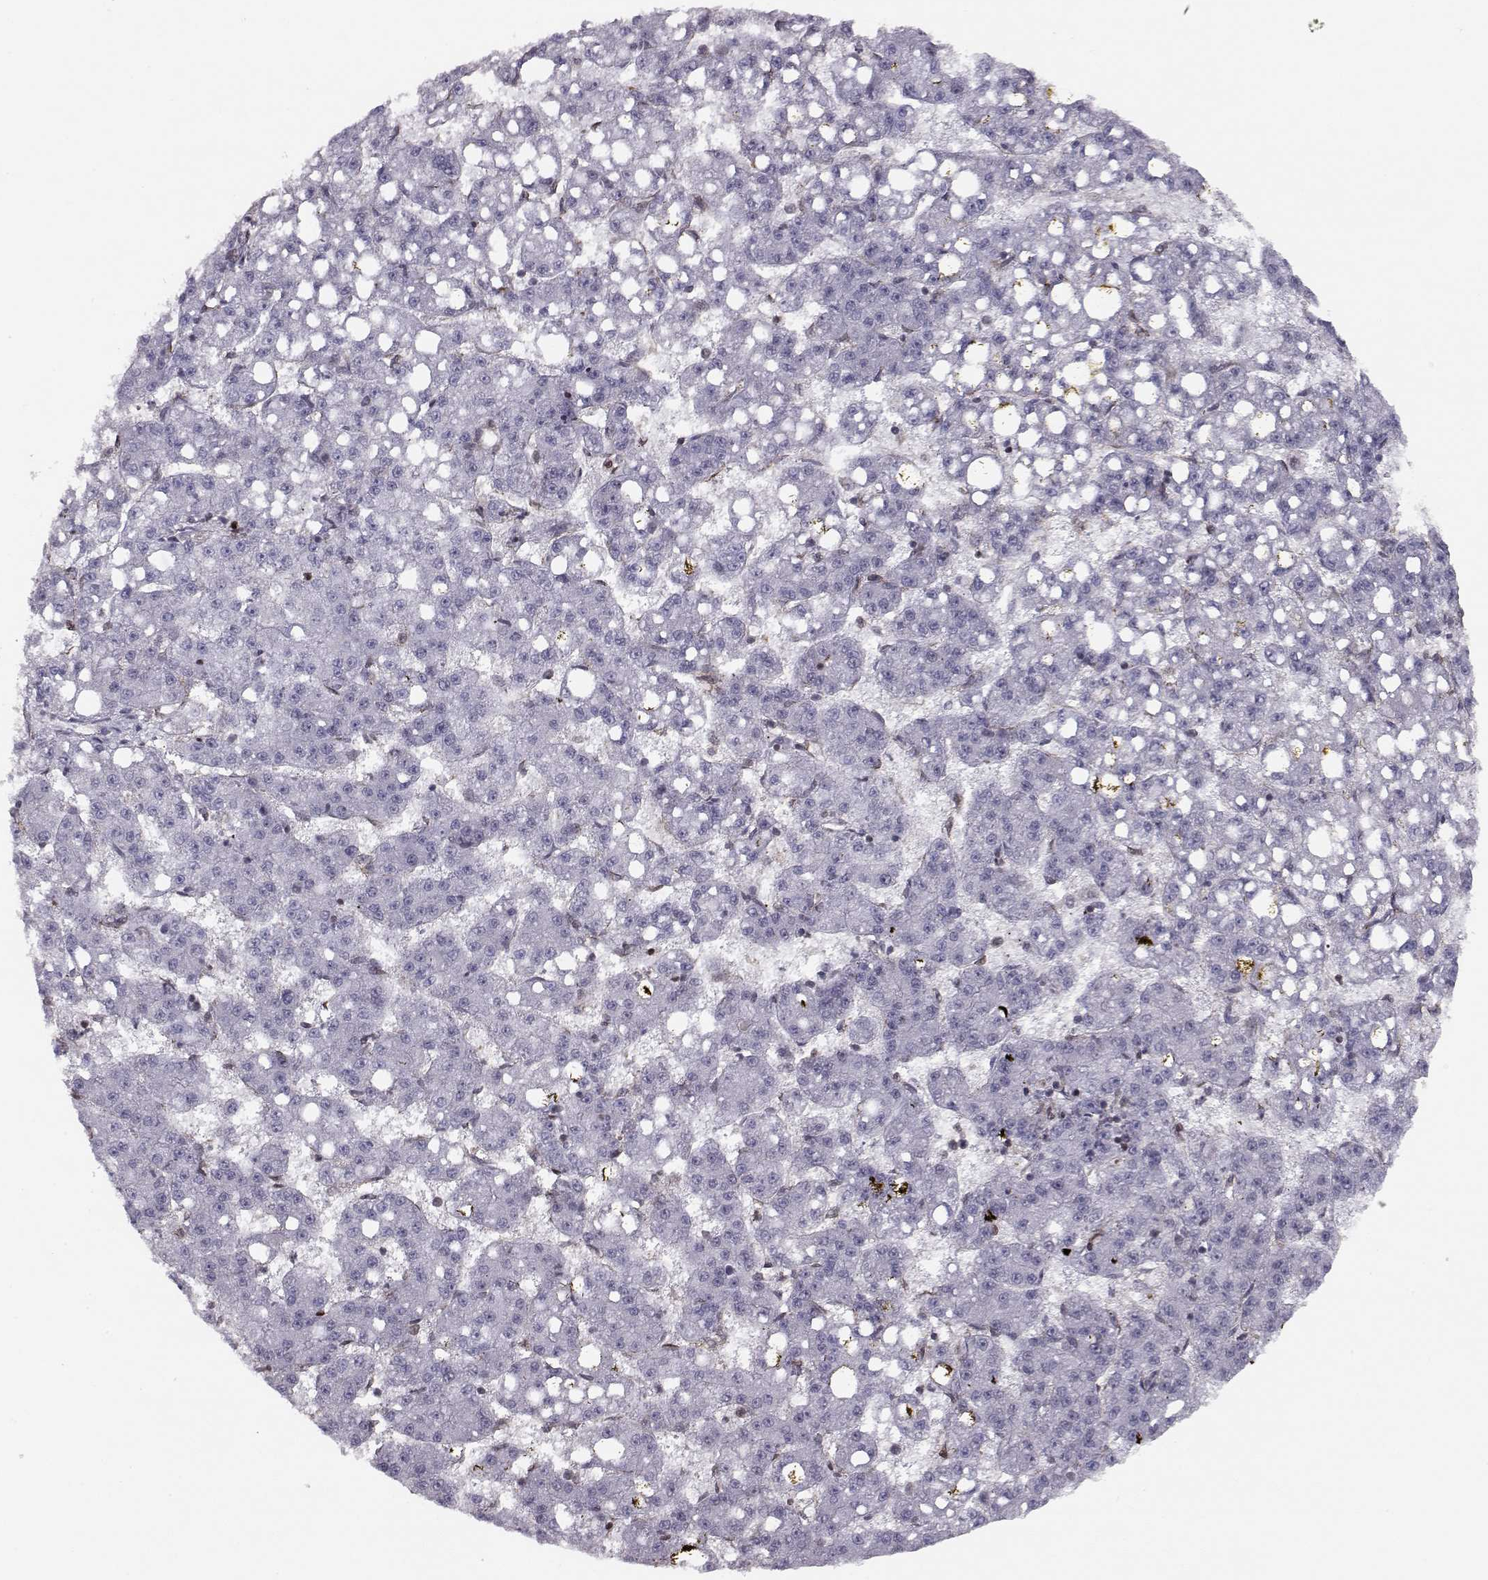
{"staining": {"intensity": "negative", "quantity": "none", "location": "none"}, "tissue": "liver cancer", "cell_type": "Tumor cells", "image_type": "cancer", "snomed": [{"axis": "morphology", "description": "Carcinoma, Hepatocellular, NOS"}, {"axis": "topography", "description": "Liver"}], "caption": "Tumor cells are negative for brown protein staining in liver cancer (hepatocellular carcinoma).", "gene": "KIF13B", "patient": {"sex": "female", "age": 65}}